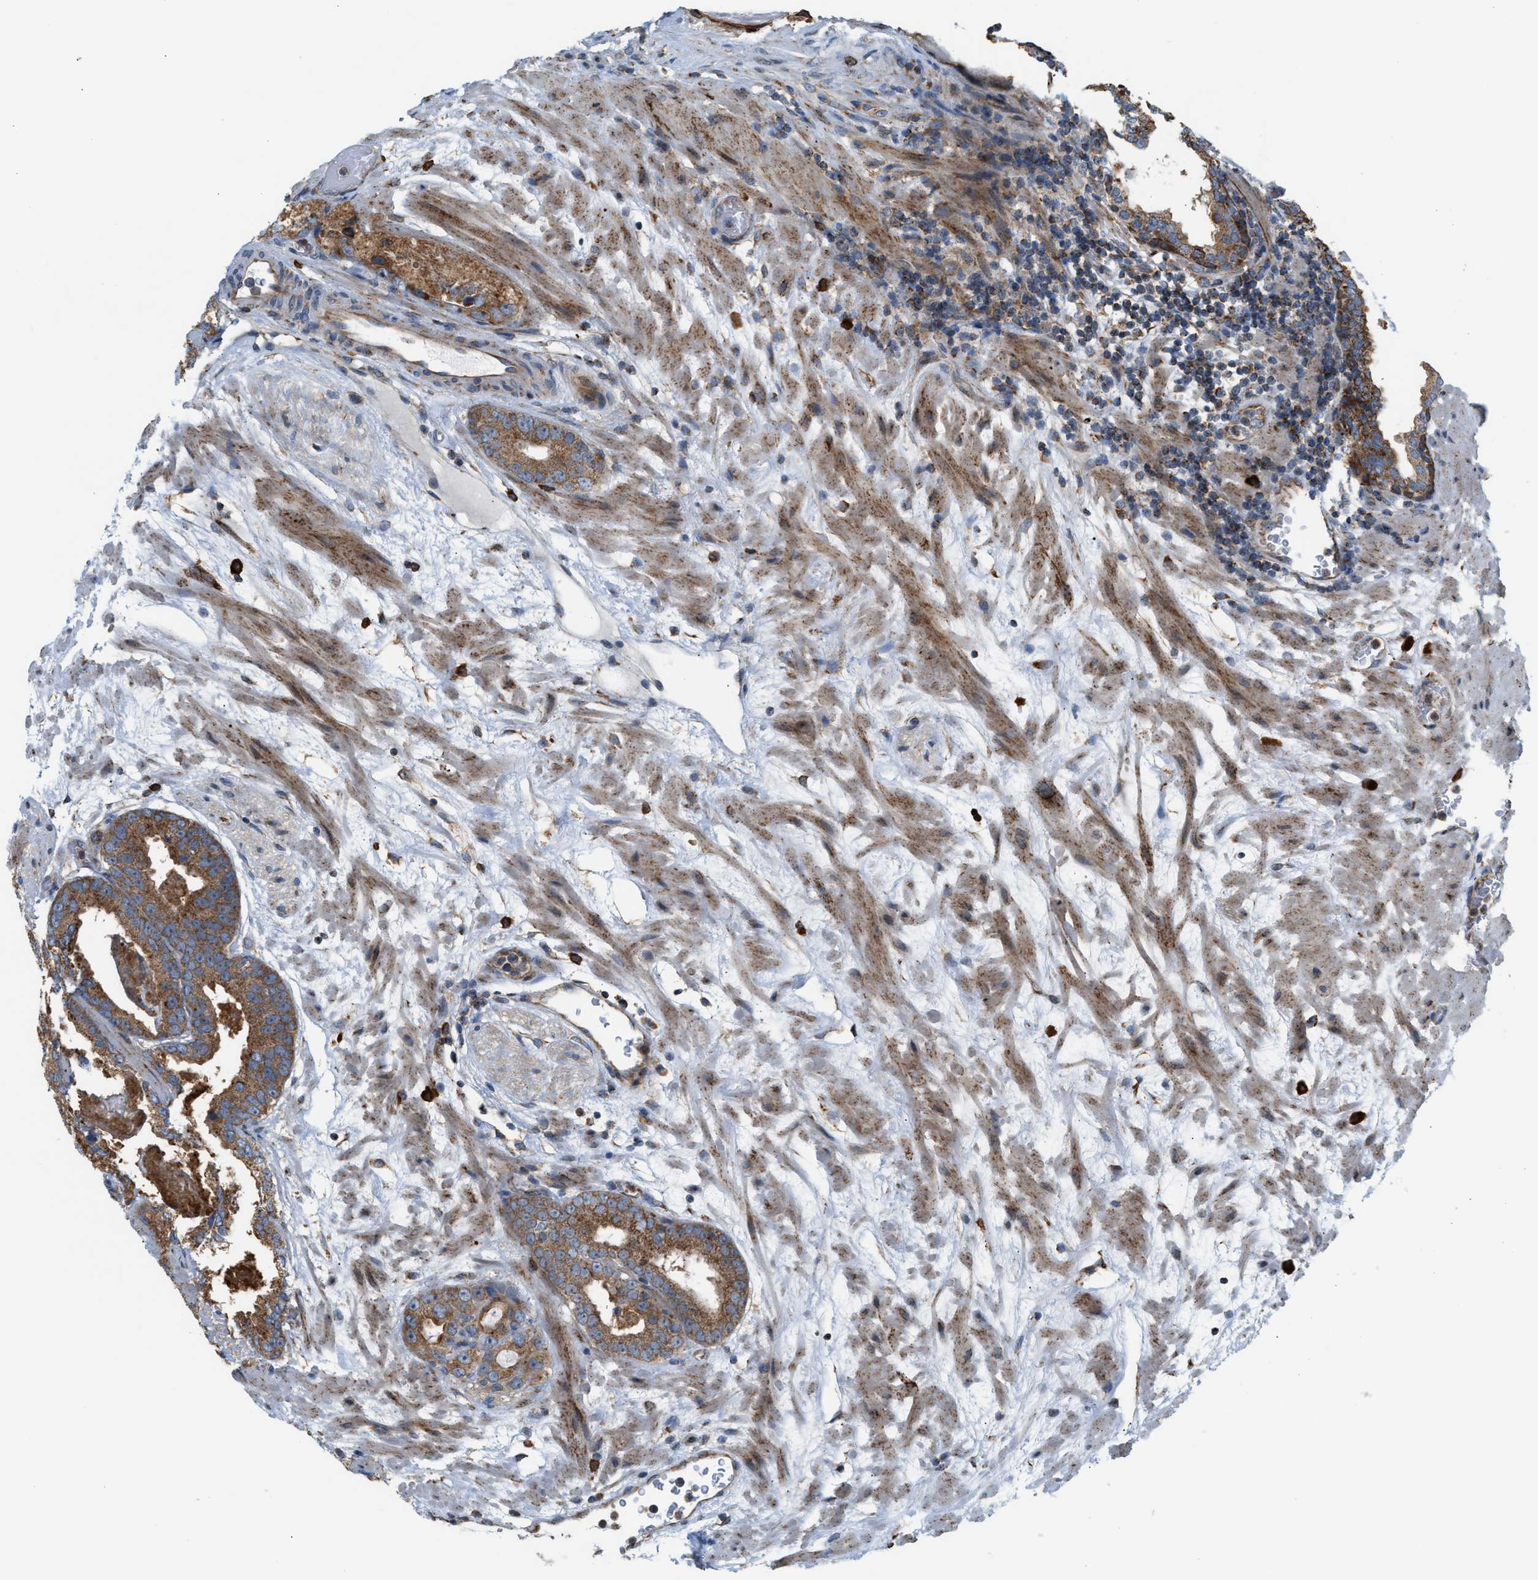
{"staining": {"intensity": "moderate", "quantity": ">75%", "location": "cytoplasmic/membranous"}, "tissue": "prostate cancer", "cell_type": "Tumor cells", "image_type": "cancer", "snomed": [{"axis": "morphology", "description": "Adenocarcinoma, Low grade"}, {"axis": "topography", "description": "Prostate"}], "caption": "IHC histopathology image of prostate low-grade adenocarcinoma stained for a protein (brown), which shows medium levels of moderate cytoplasmic/membranous staining in about >75% of tumor cells.", "gene": "PDCL", "patient": {"sex": "male", "age": 69}}